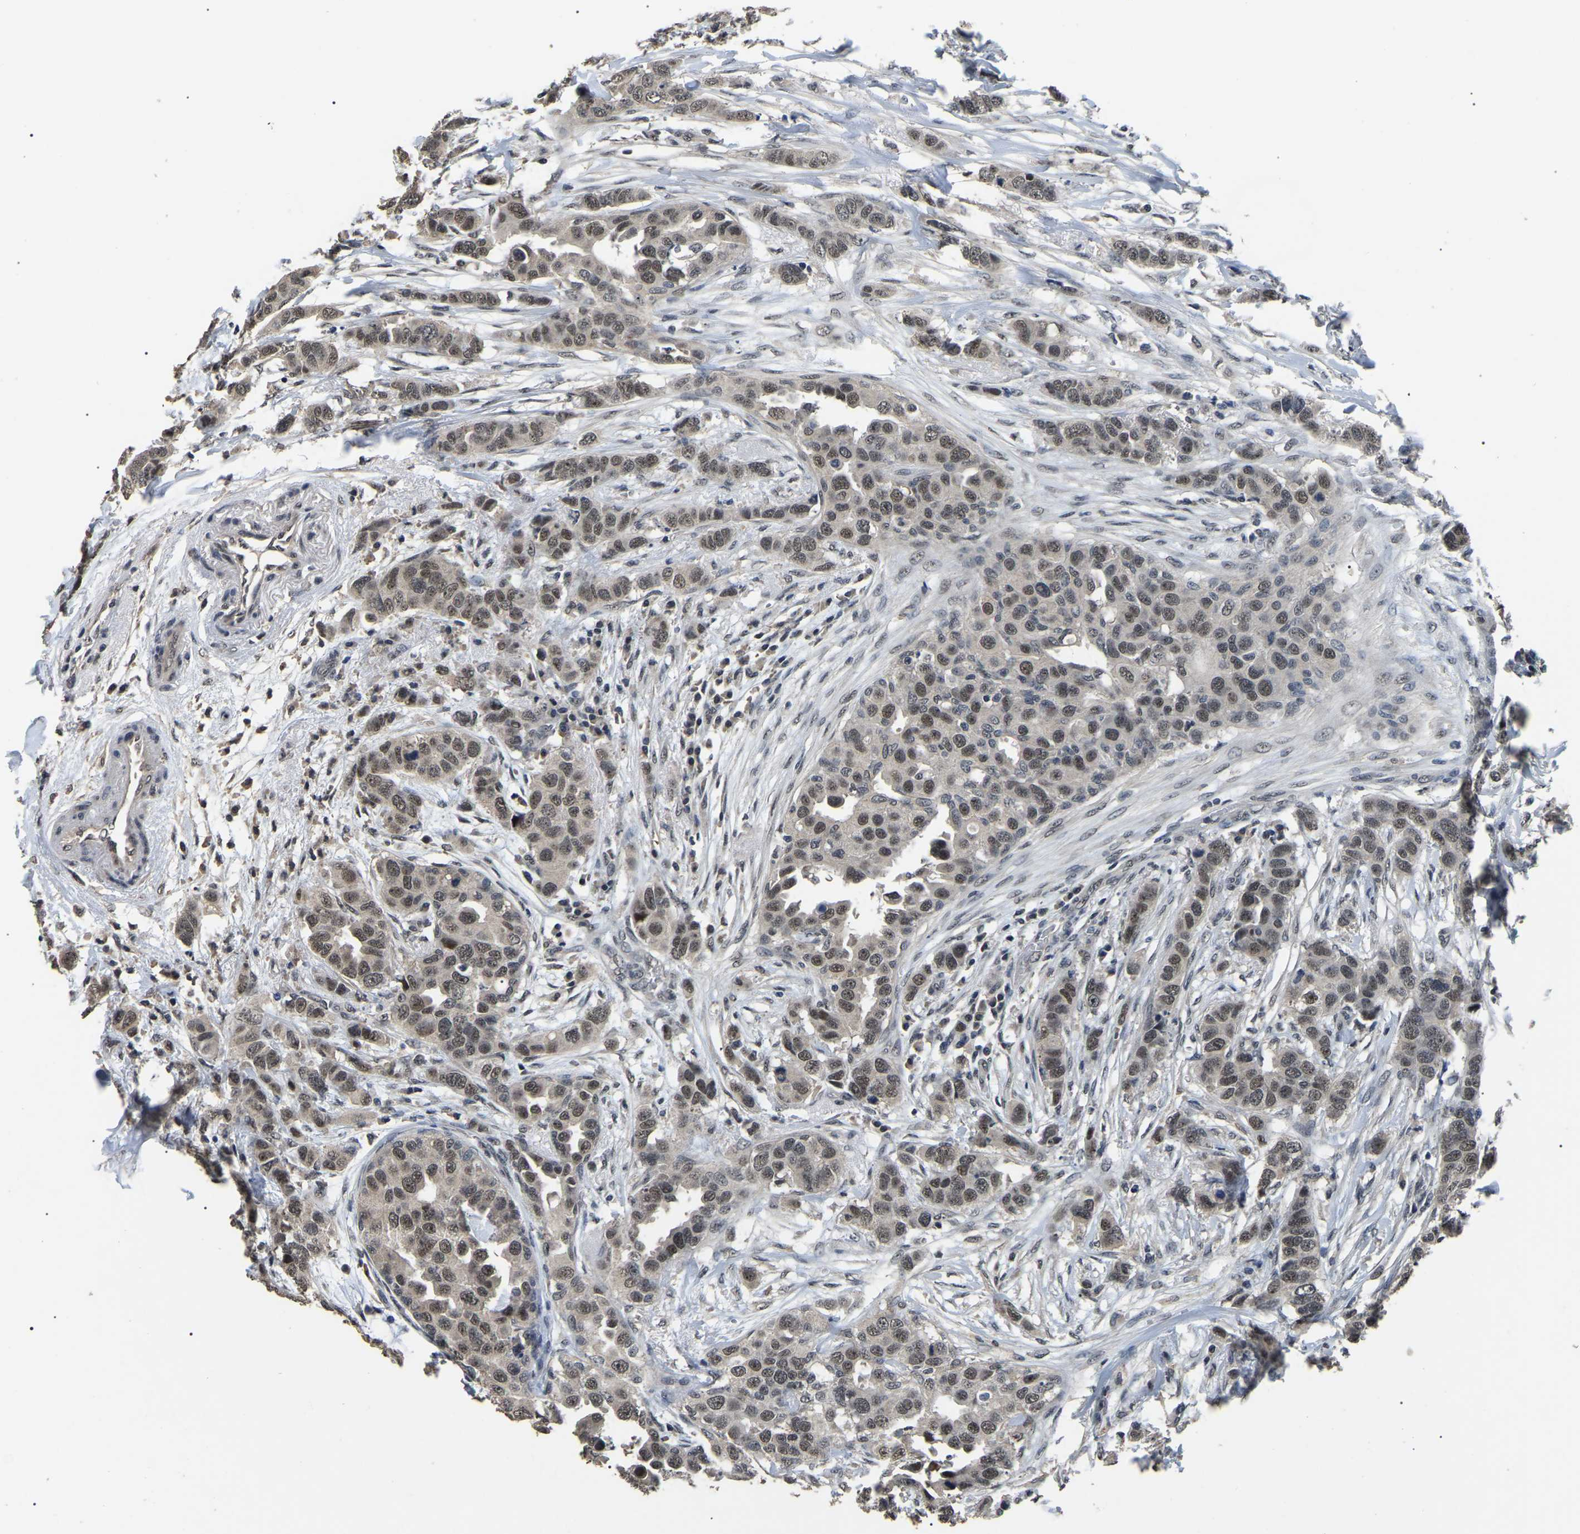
{"staining": {"intensity": "weak", "quantity": ">75%", "location": "nuclear"}, "tissue": "breast cancer", "cell_type": "Tumor cells", "image_type": "cancer", "snomed": [{"axis": "morphology", "description": "Duct carcinoma"}, {"axis": "topography", "description": "Breast"}], "caption": "Immunohistochemistry (IHC) photomicrograph of neoplastic tissue: invasive ductal carcinoma (breast) stained using IHC exhibits low levels of weak protein expression localized specifically in the nuclear of tumor cells, appearing as a nuclear brown color.", "gene": "PPM1E", "patient": {"sex": "female", "age": 50}}